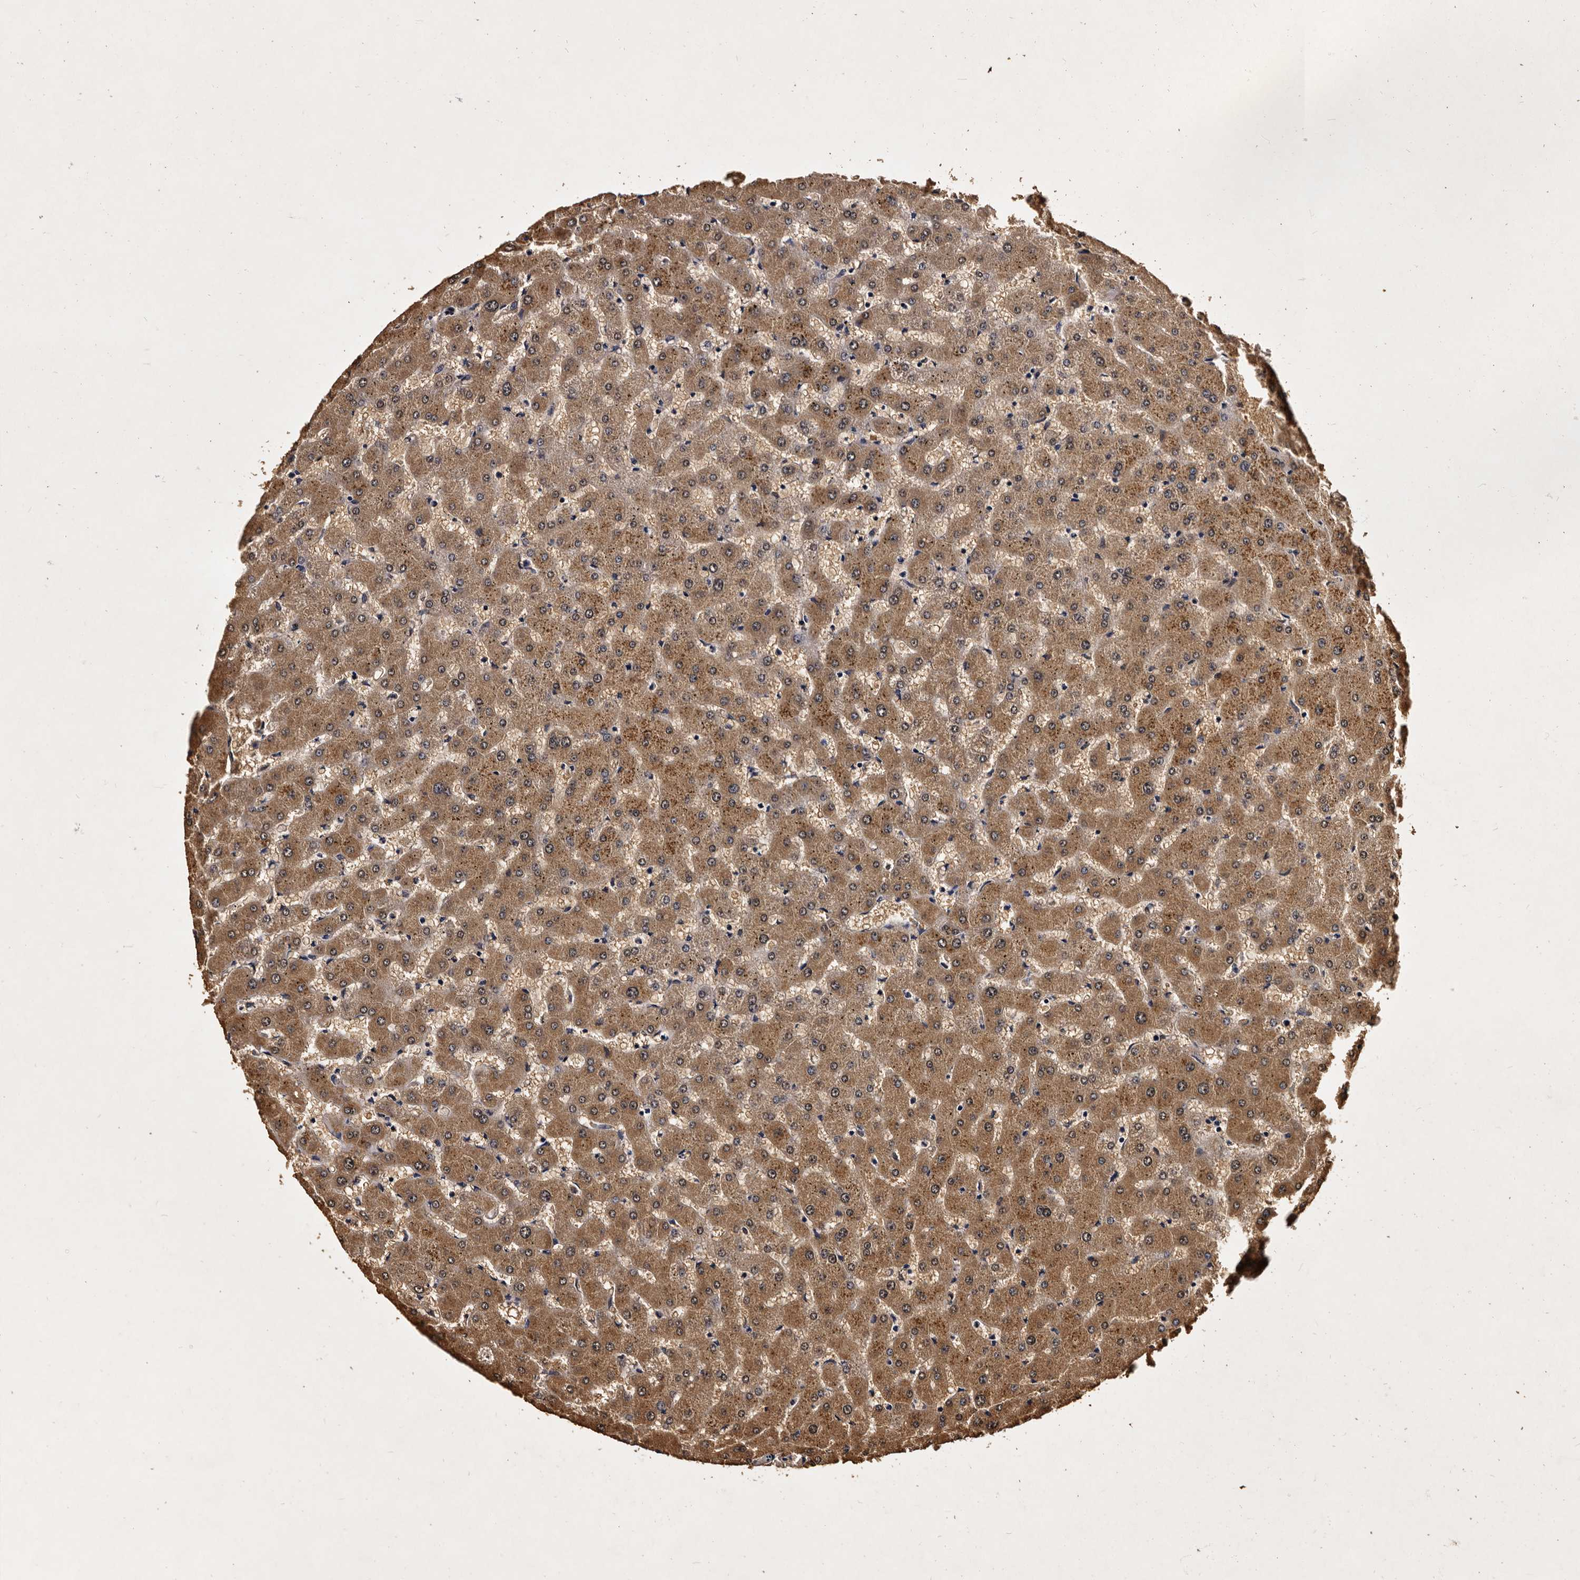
{"staining": {"intensity": "moderate", "quantity": ">75%", "location": "cytoplasmic/membranous"}, "tissue": "liver", "cell_type": "Cholangiocytes", "image_type": "normal", "snomed": [{"axis": "morphology", "description": "Normal tissue, NOS"}, {"axis": "topography", "description": "Liver"}], "caption": "Liver stained for a protein reveals moderate cytoplasmic/membranous positivity in cholangiocytes. The staining was performed using DAB (3,3'-diaminobenzidine), with brown indicating positive protein expression. Nuclei are stained blue with hematoxylin.", "gene": "PARS2", "patient": {"sex": "female", "age": 63}}